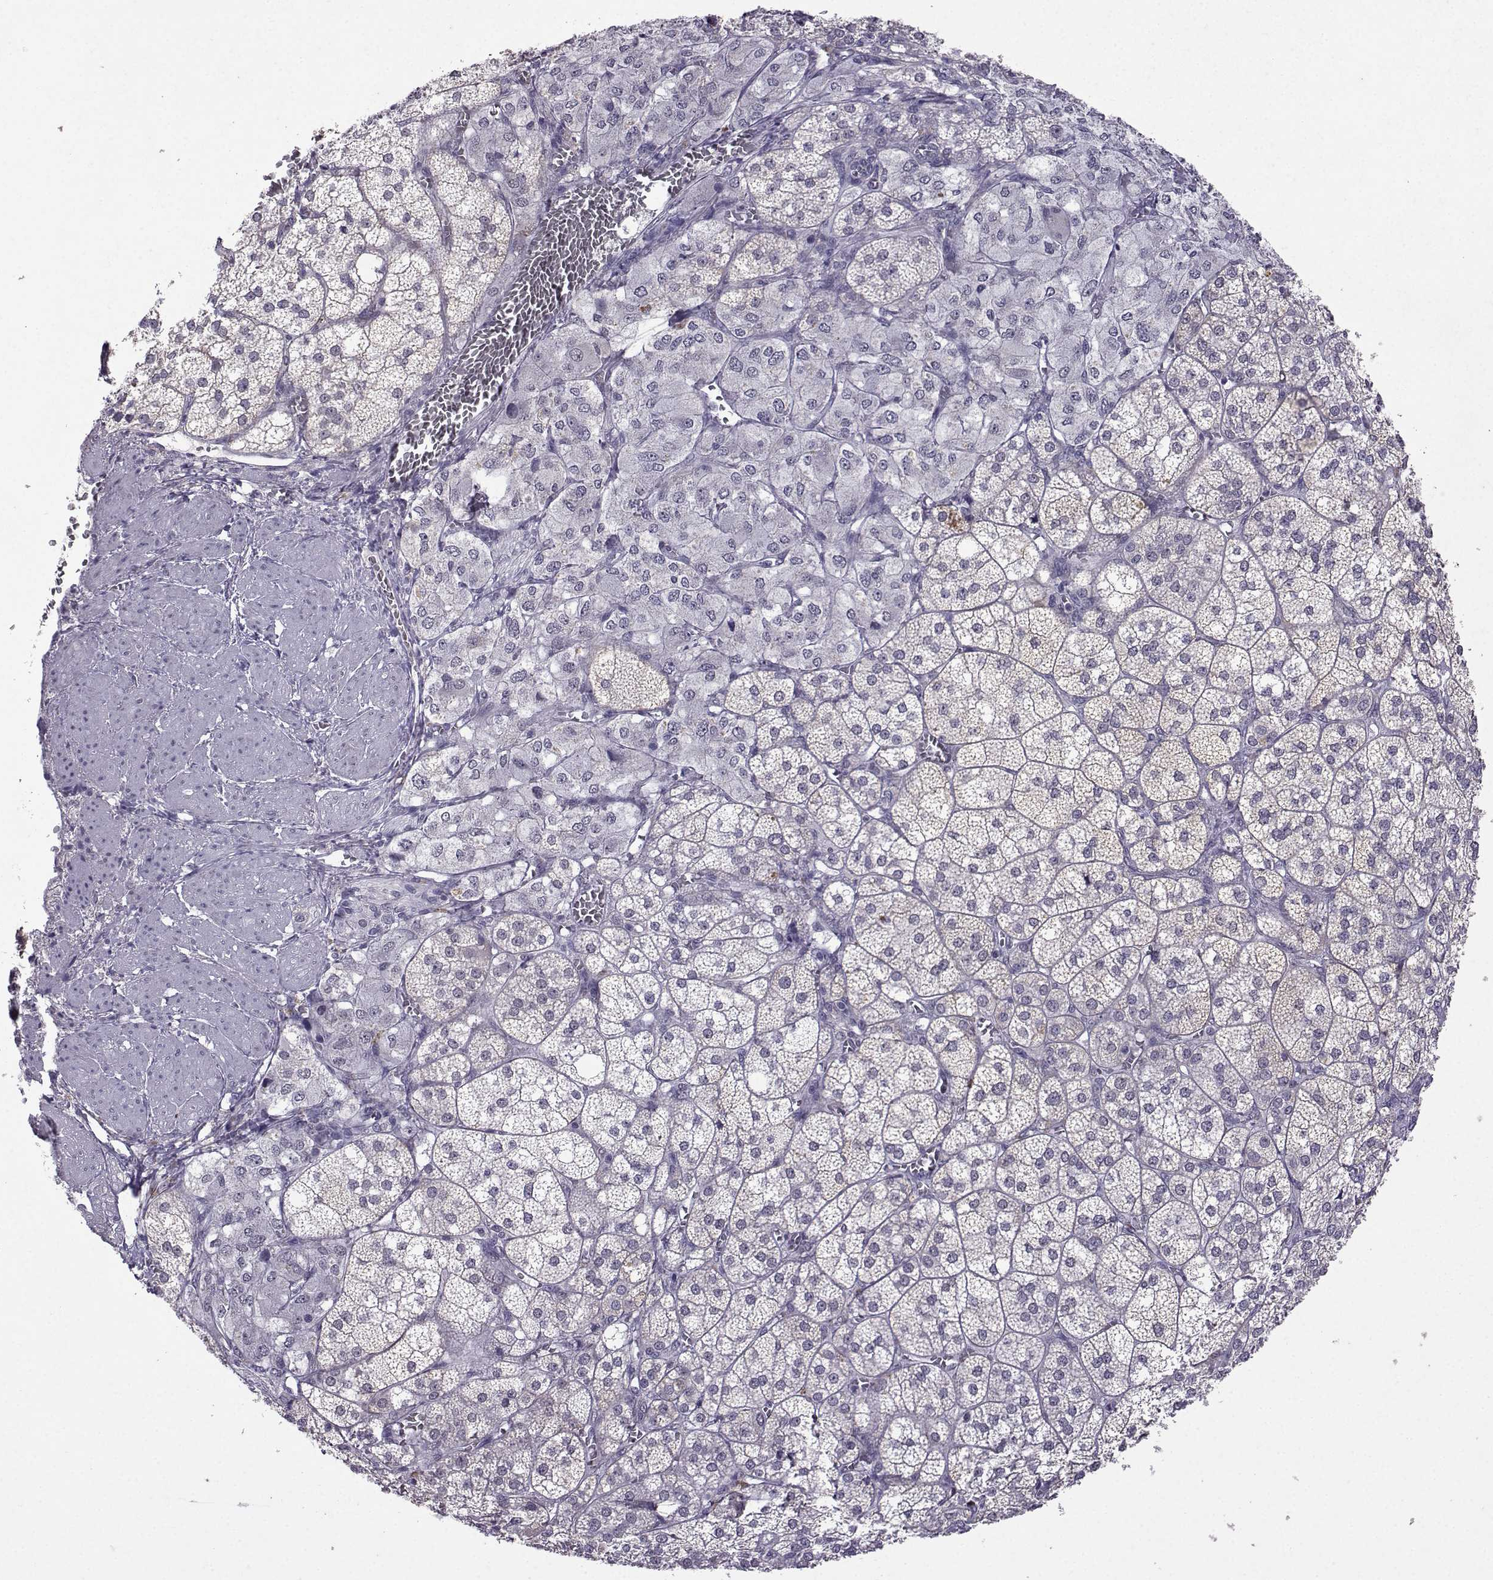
{"staining": {"intensity": "moderate", "quantity": "<25%", "location": "cytoplasmic/membranous"}, "tissue": "adrenal gland", "cell_type": "Glandular cells", "image_type": "normal", "snomed": [{"axis": "morphology", "description": "Normal tissue, NOS"}, {"axis": "topography", "description": "Adrenal gland"}], "caption": "A histopathology image showing moderate cytoplasmic/membranous positivity in approximately <25% of glandular cells in unremarkable adrenal gland, as visualized by brown immunohistochemical staining.", "gene": "CCL28", "patient": {"sex": "female", "age": 60}}